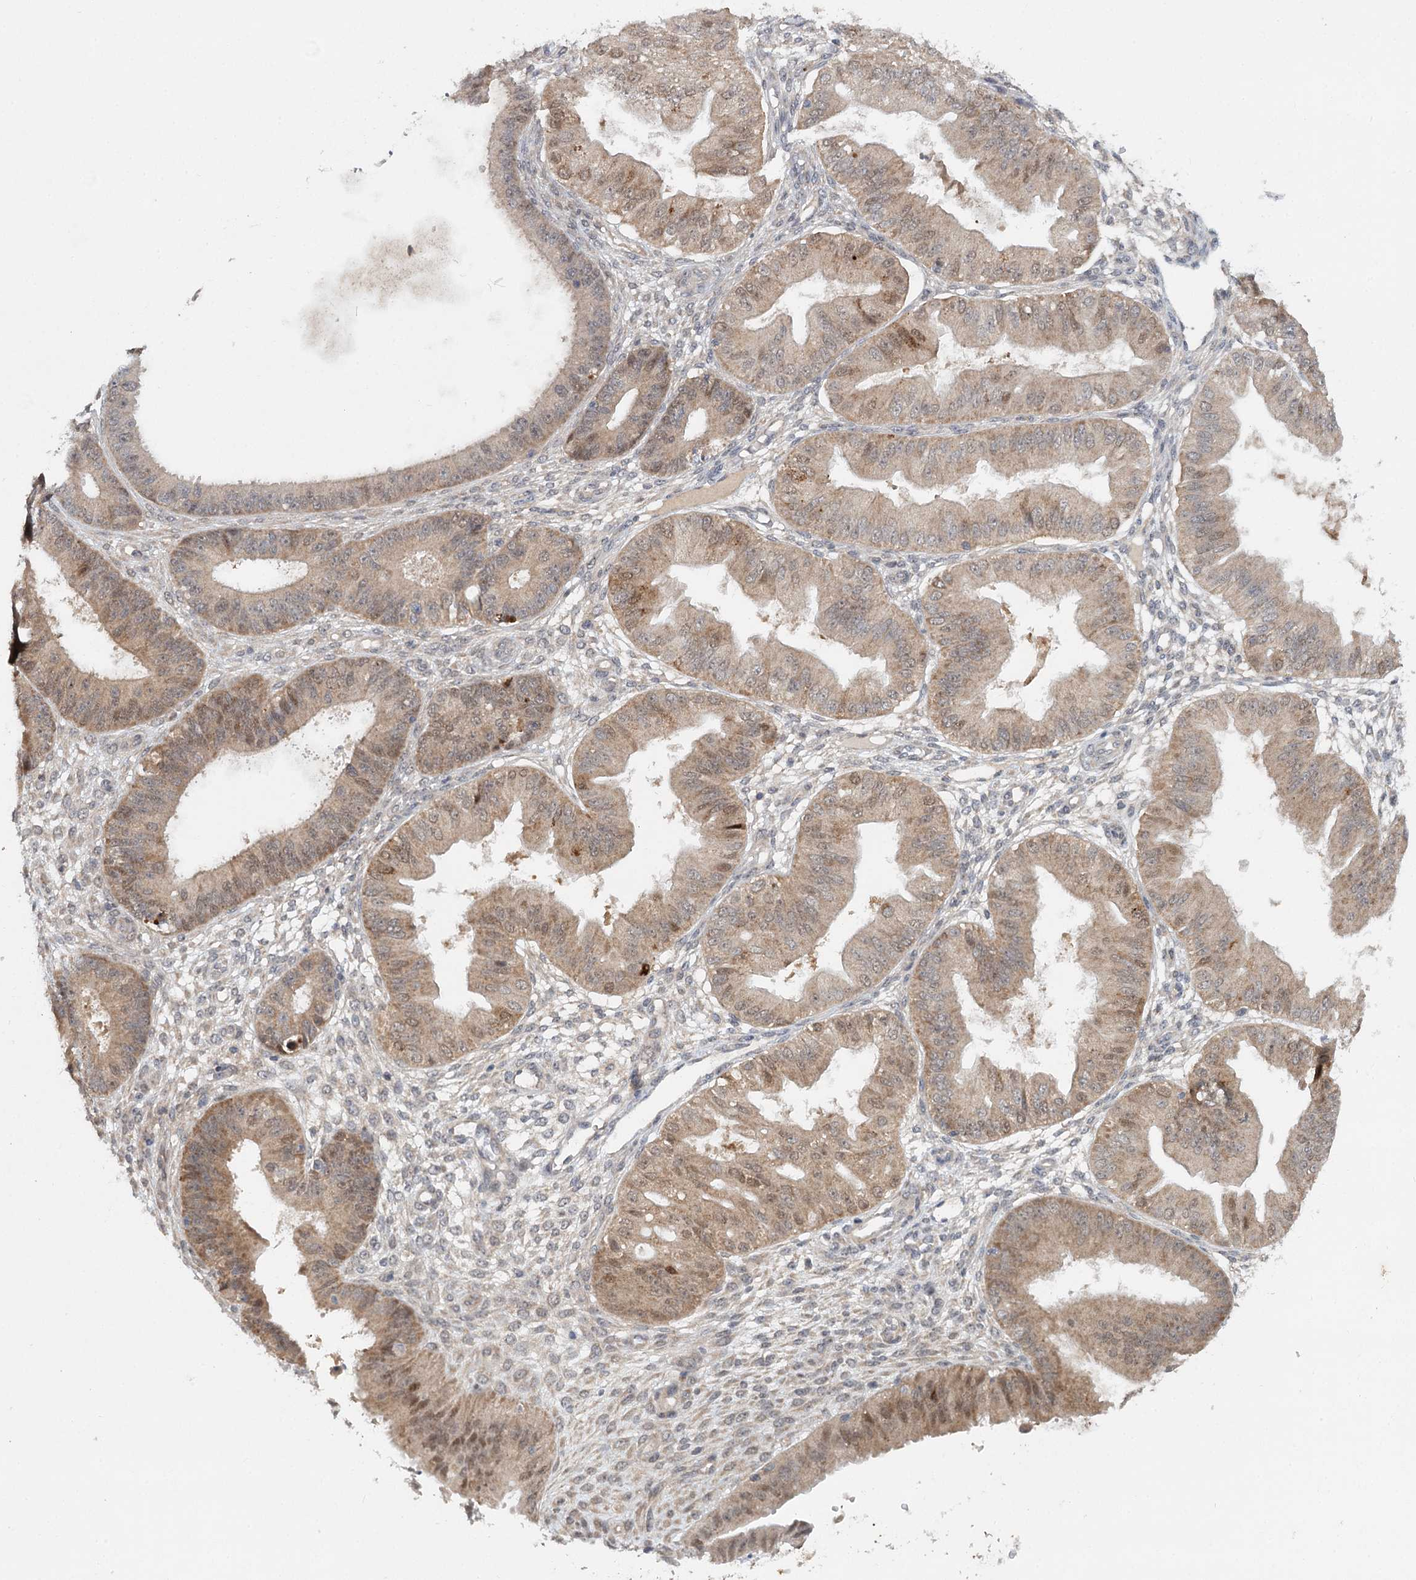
{"staining": {"intensity": "moderate", "quantity": "25%-75%", "location": "cytoplasmic/membranous"}, "tissue": "ovarian cancer", "cell_type": "Tumor cells", "image_type": "cancer", "snomed": [{"axis": "morphology", "description": "Carcinoma, endometroid"}, {"axis": "topography", "description": "Appendix"}, {"axis": "topography", "description": "Ovary"}], "caption": "Tumor cells reveal medium levels of moderate cytoplasmic/membranous positivity in about 25%-75% of cells in ovarian endometroid carcinoma. (DAB (3,3'-diaminobenzidine) = brown stain, brightfield microscopy at high magnification).", "gene": "AP3B1", "patient": {"sex": "female", "age": 42}}